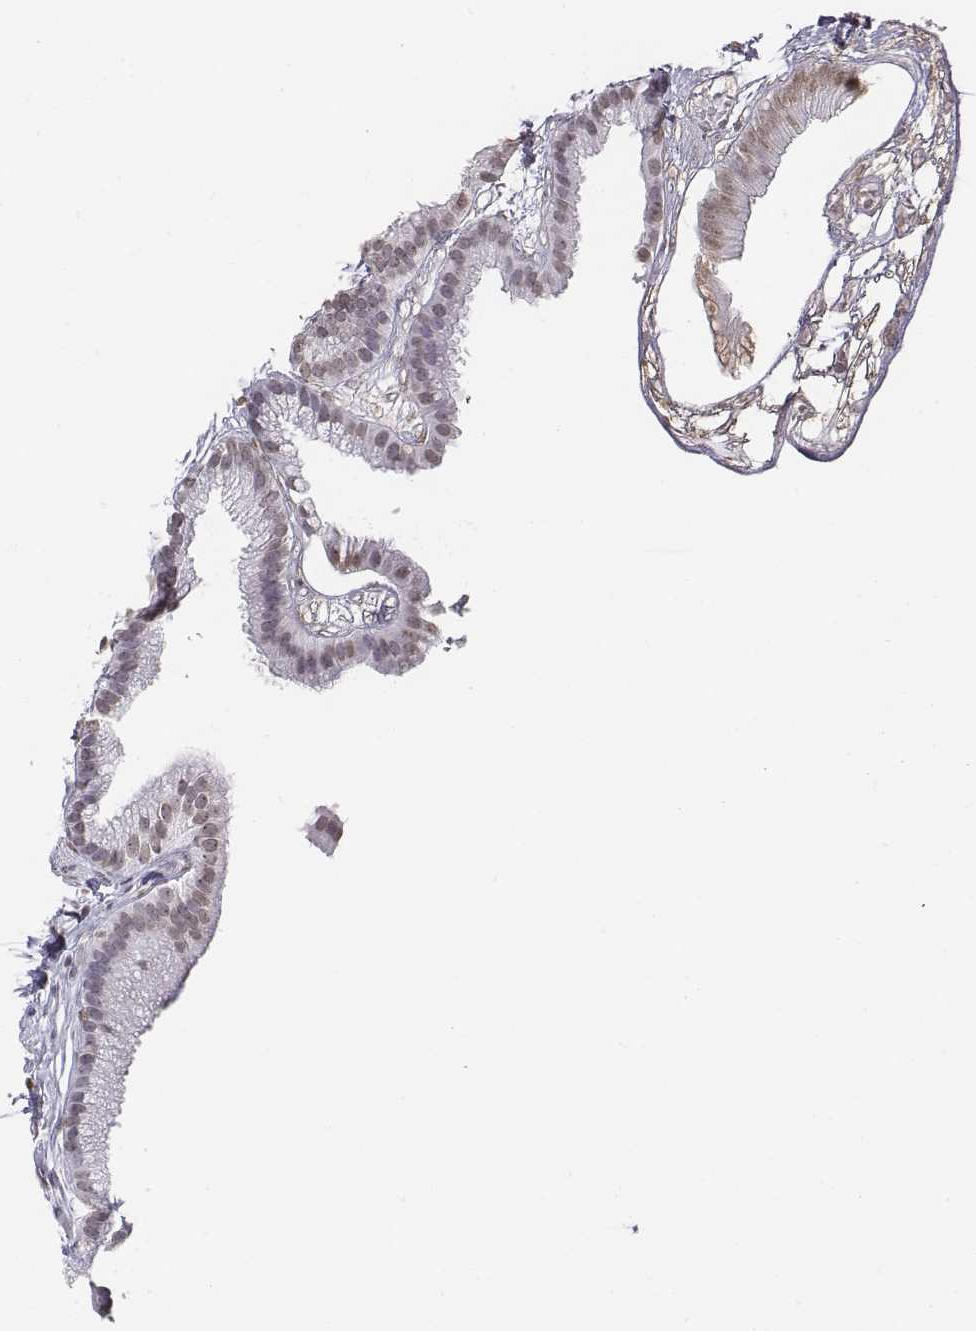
{"staining": {"intensity": "weak", "quantity": "<25%", "location": "nuclear"}, "tissue": "gallbladder", "cell_type": "Glandular cells", "image_type": "normal", "snomed": [{"axis": "morphology", "description": "Normal tissue, NOS"}, {"axis": "topography", "description": "Gallbladder"}], "caption": "Immunohistochemistry image of unremarkable human gallbladder stained for a protein (brown), which demonstrates no staining in glandular cells. (Stains: DAB (3,3'-diaminobenzidine) immunohistochemistry with hematoxylin counter stain, Microscopy: brightfield microscopy at high magnification).", "gene": "BARHL1", "patient": {"sex": "female", "age": 45}}